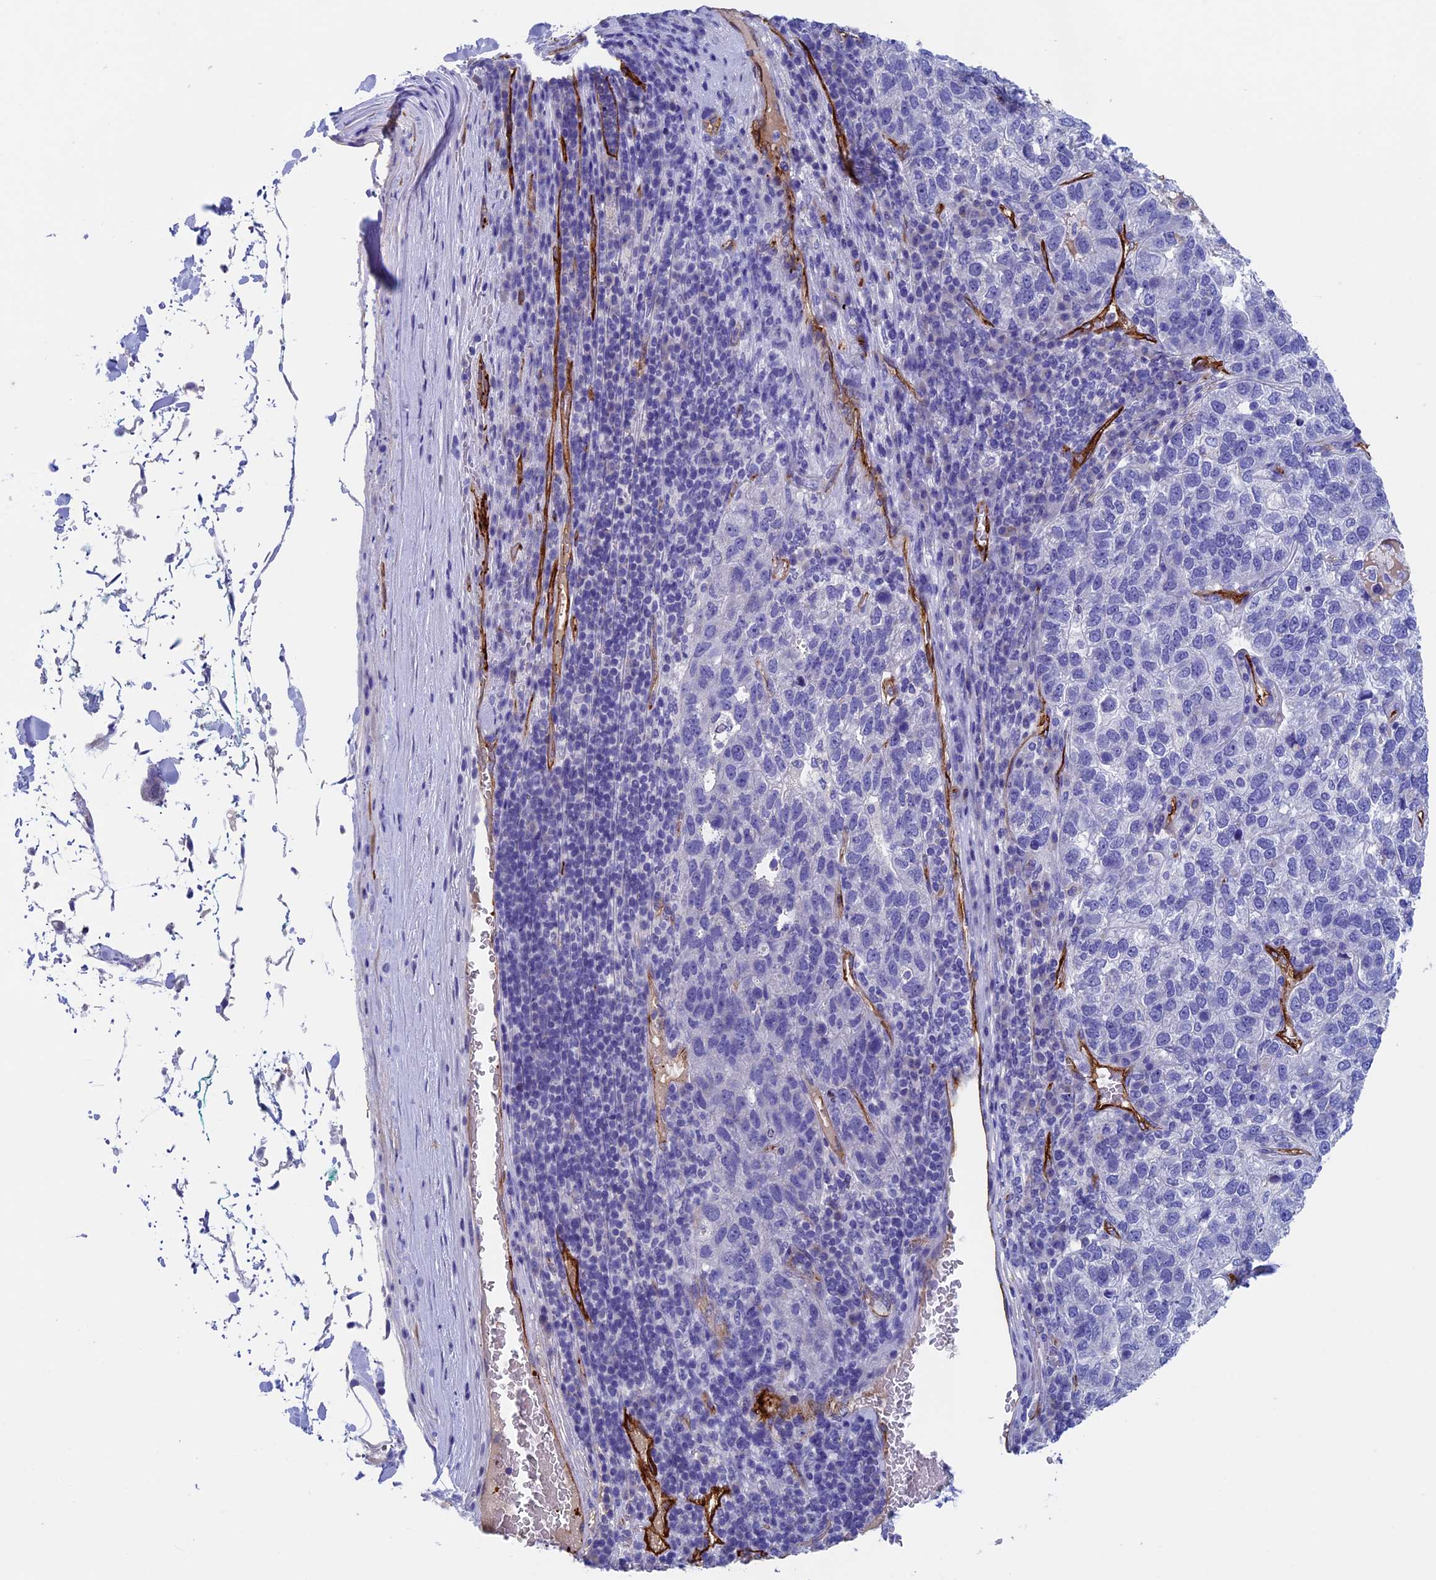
{"staining": {"intensity": "negative", "quantity": "none", "location": "none"}, "tissue": "pancreatic cancer", "cell_type": "Tumor cells", "image_type": "cancer", "snomed": [{"axis": "morphology", "description": "Adenocarcinoma, NOS"}, {"axis": "topography", "description": "Pancreas"}], "caption": "Pancreatic cancer stained for a protein using IHC exhibits no staining tumor cells.", "gene": "INSYN1", "patient": {"sex": "female", "age": 61}}